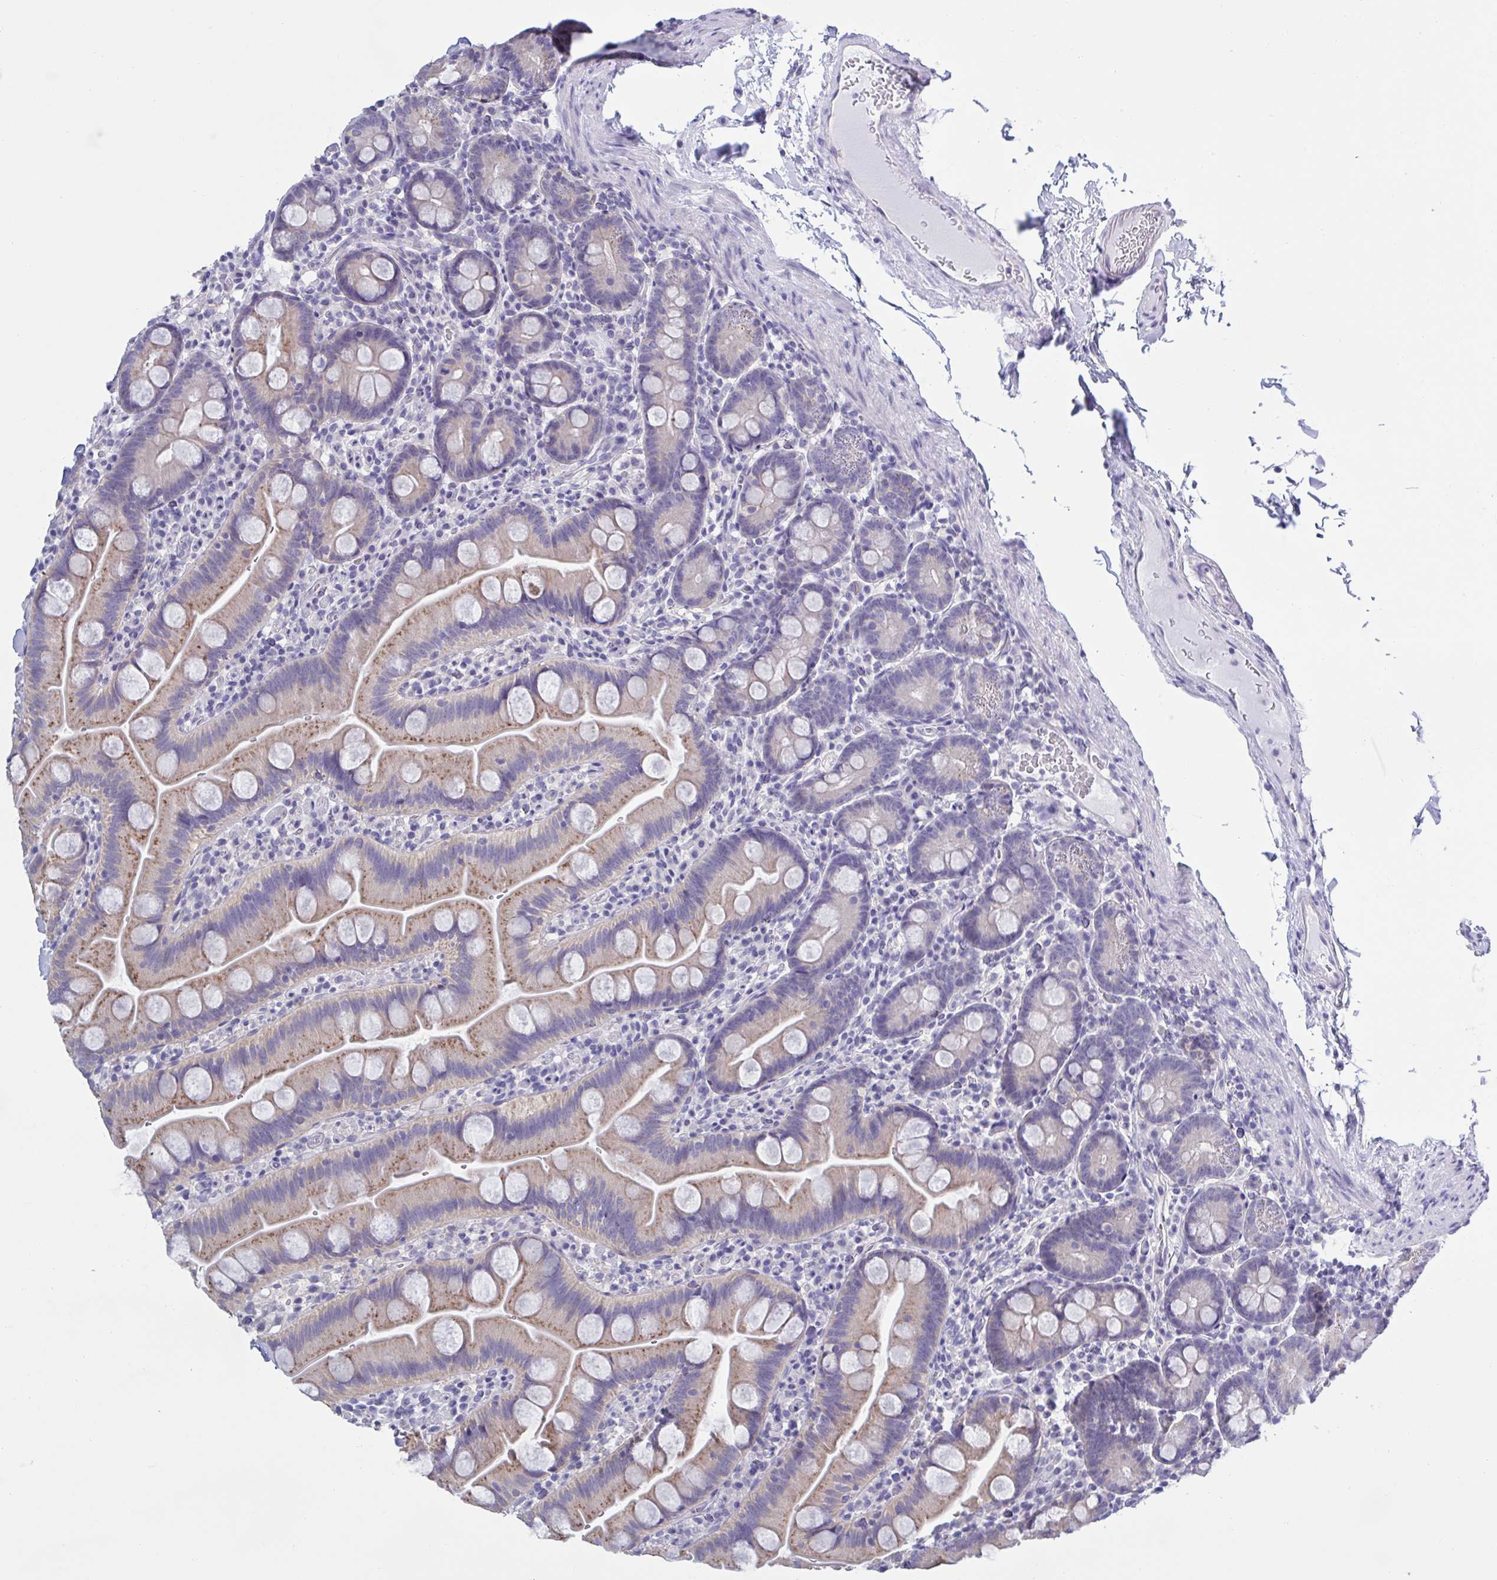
{"staining": {"intensity": "strong", "quantity": "25%-75%", "location": "cytoplasmic/membranous"}, "tissue": "small intestine", "cell_type": "Glandular cells", "image_type": "normal", "snomed": [{"axis": "morphology", "description": "Normal tissue, NOS"}, {"axis": "topography", "description": "Small intestine"}], "caption": "Approximately 25%-75% of glandular cells in unremarkable small intestine show strong cytoplasmic/membranous protein positivity as visualized by brown immunohistochemical staining.", "gene": "CHMP5", "patient": {"sex": "female", "age": 68}}